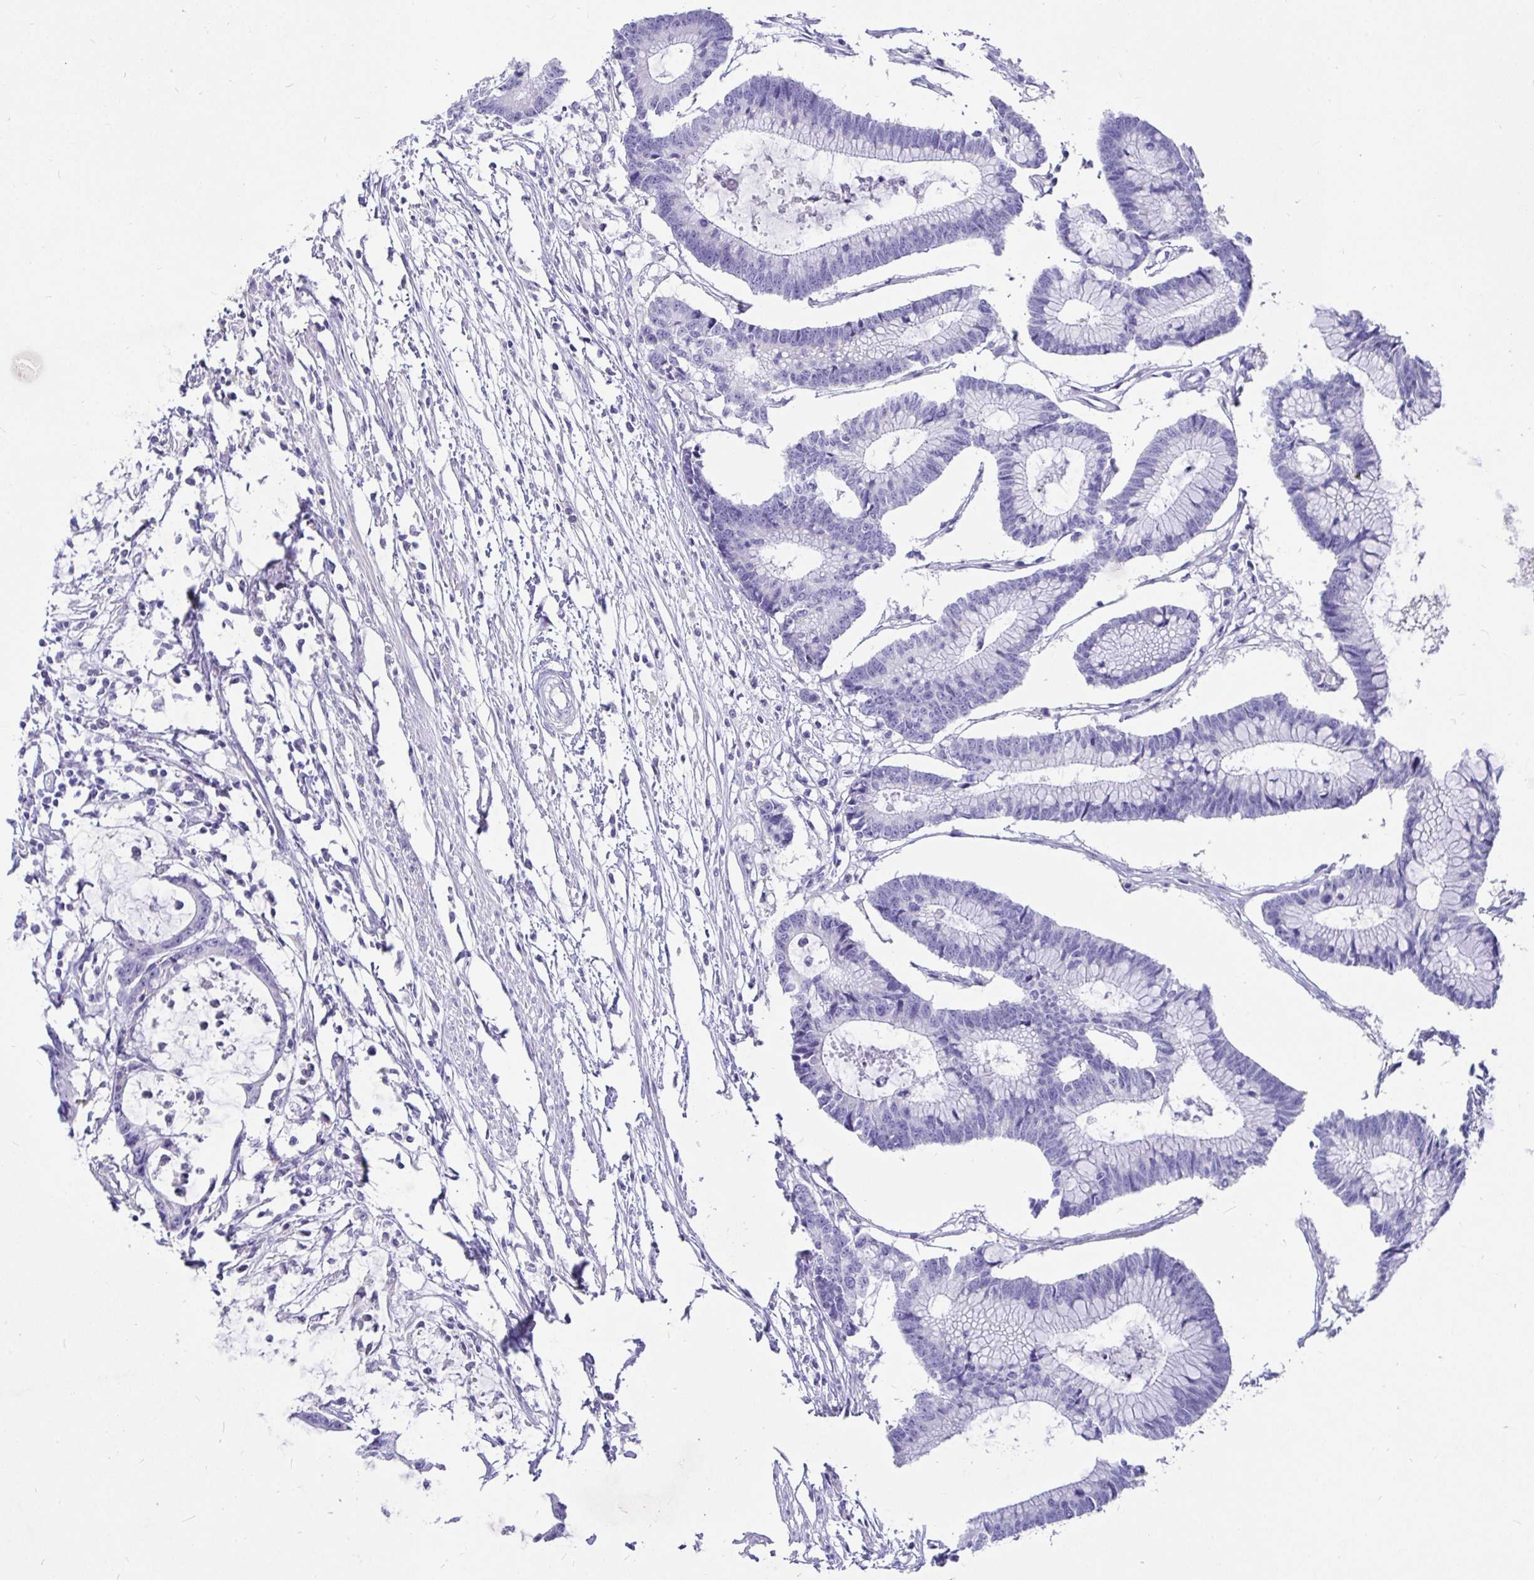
{"staining": {"intensity": "negative", "quantity": "none", "location": "none"}, "tissue": "colorectal cancer", "cell_type": "Tumor cells", "image_type": "cancer", "snomed": [{"axis": "morphology", "description": "Adenocarcinoma, NOS"}, {"axis": "topography", "description": "Colon"}], "caption": "Immunohistochemistry (IHC) micrograph of adenocarcinoma (colorectal) stained for a protein (brown), which shows no staining in tumor cells. The staining is performed using DAB (3,3'-diaminobenzidine) brown chromogen with nuclei counter-stained in using hematoxylin.", "gene": "TPTE", "patient": {"sex": "female", "age": 78}}